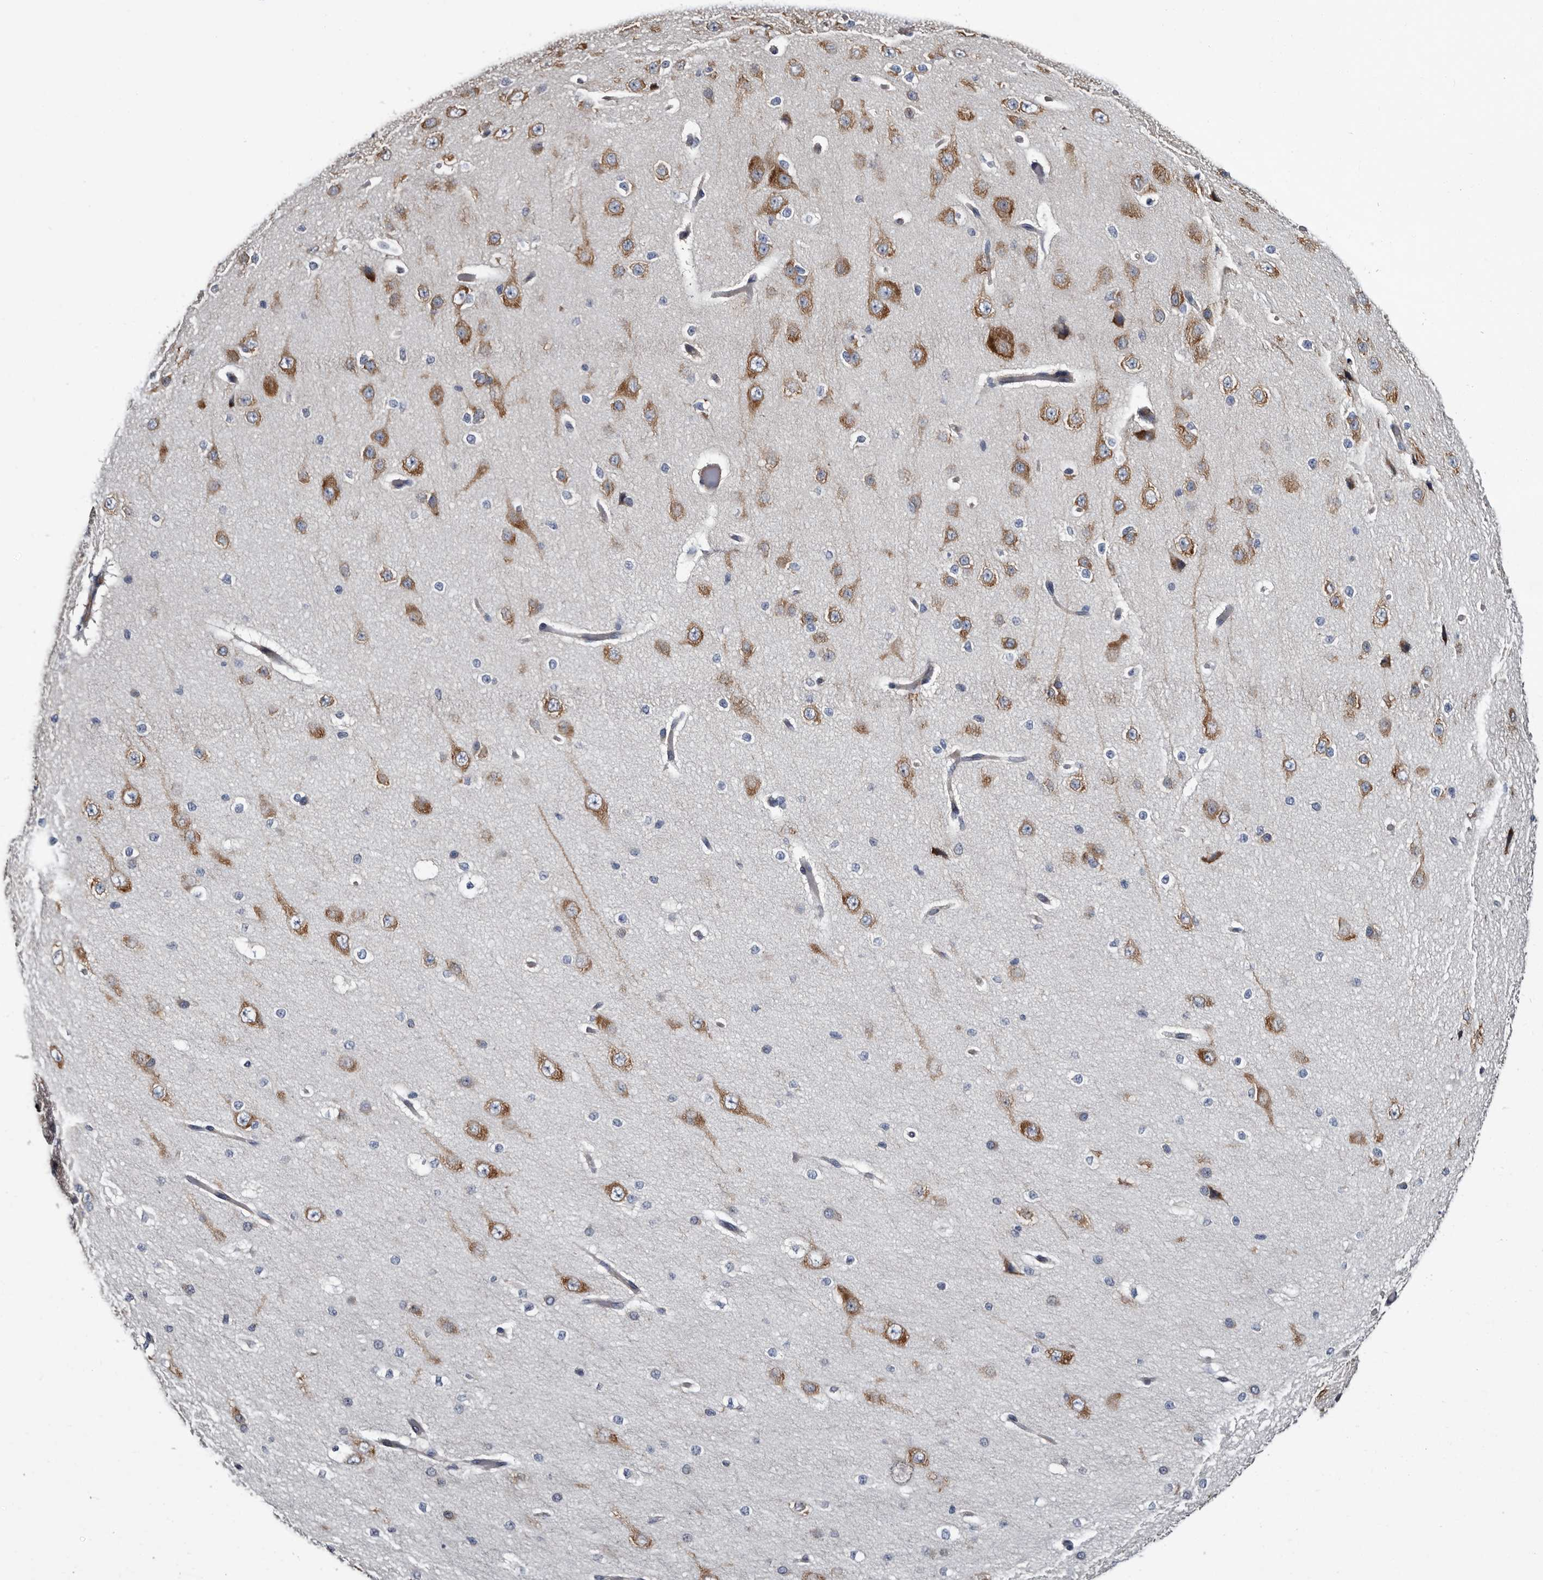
{"staining": {"intensity": "negative", "quantity": "none", "location": "none"}, "tissue": "cerebral cortex", "cell_type": "Endothelial cells", "image_type": "normal", "snomed": [{"axis": "morphology", "description": "Normal tissue, NOS"}, {"axis": "morphology", "description": "Developmental malformation"}, {"axis": "topography", "description": "Cerebral cortex"}], "caption": "High power microscopy photomicrograph of an immunohistochemistry image of normal cerebral cortex, revealing no significant staining in endothelial cells. (DAB immunohistochemistry with hematoxylin counter stain).", "gene": "IARS1", "patient": {"sex": "female", "age": 30}}